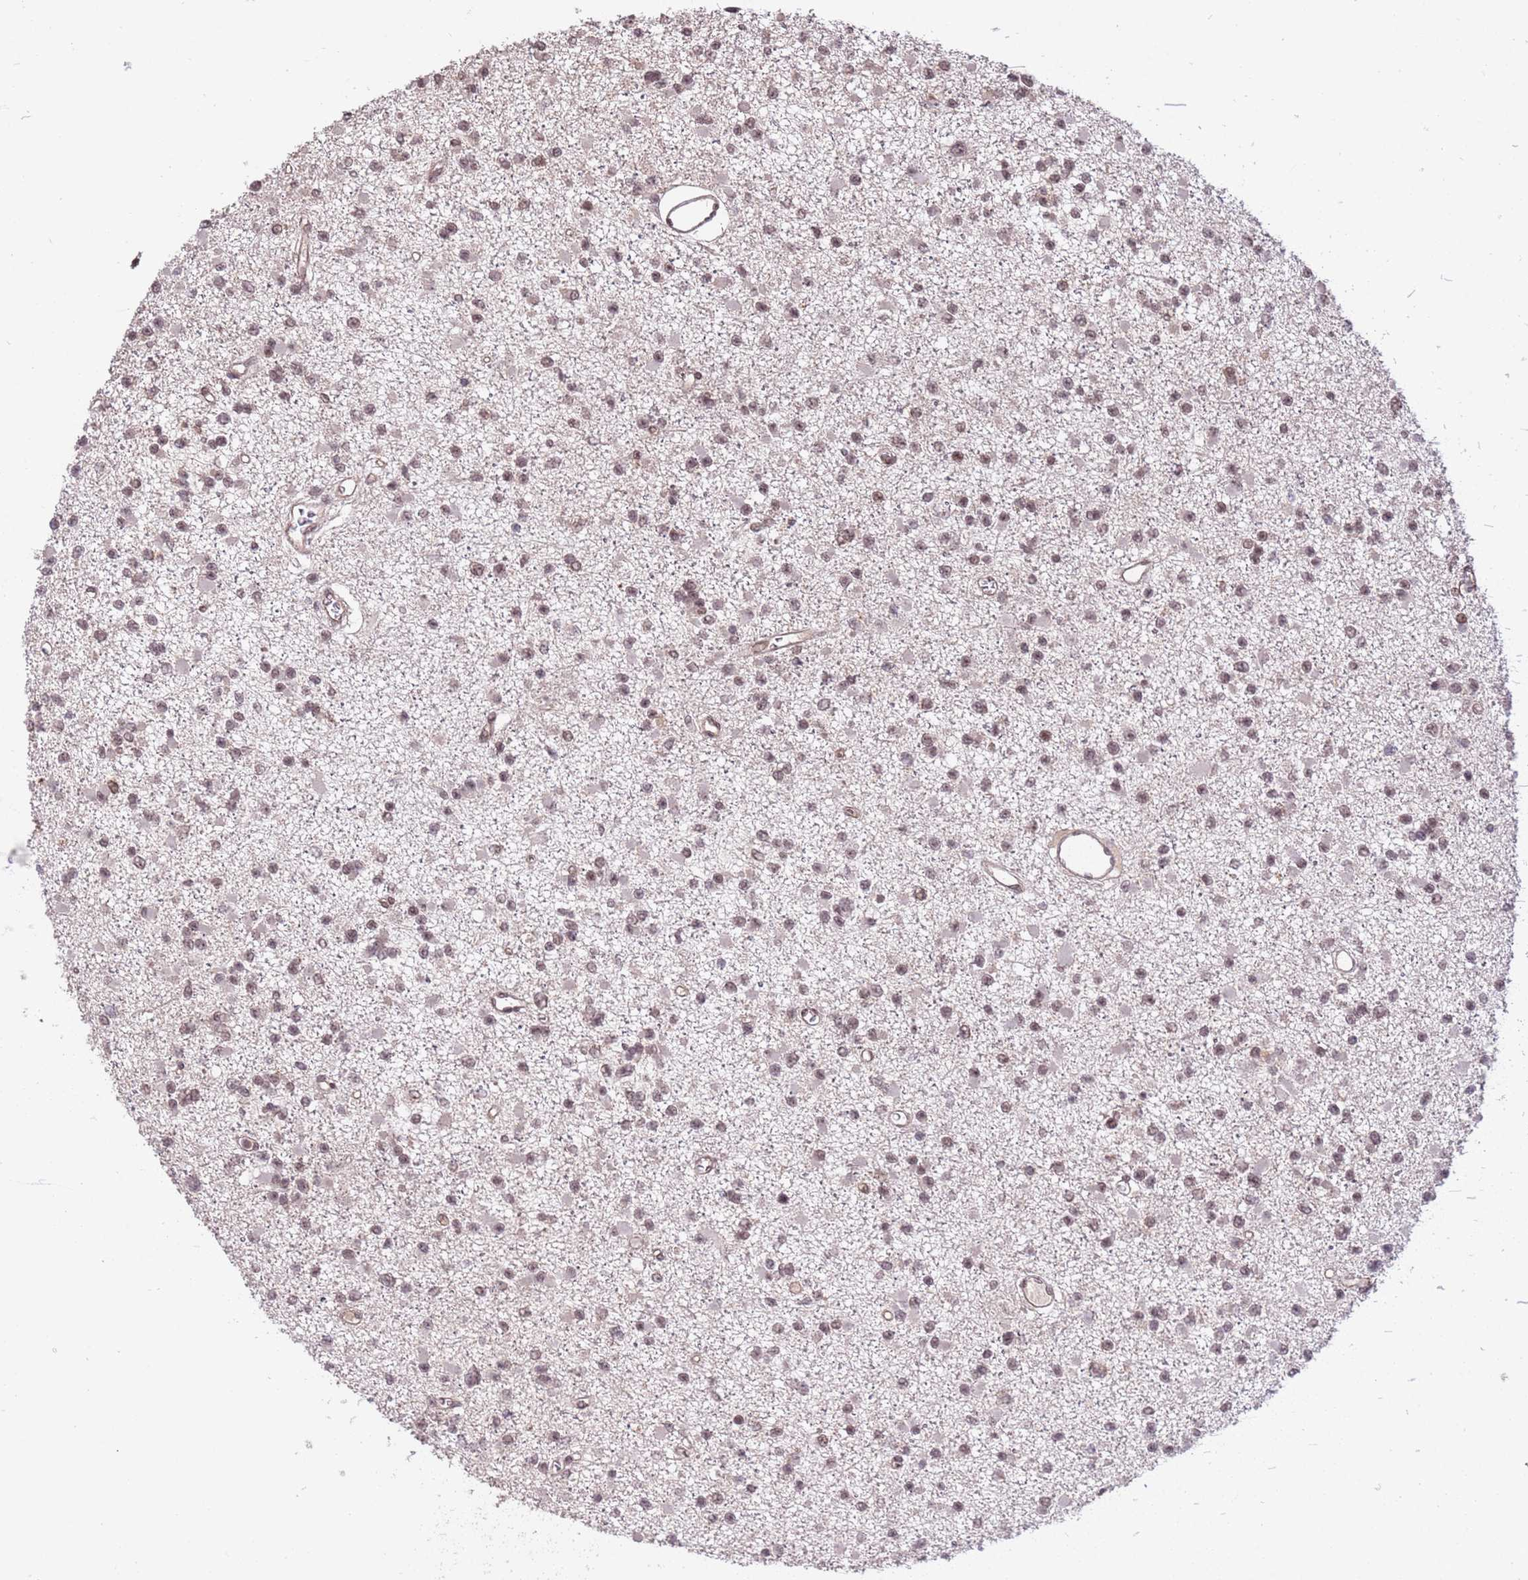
{"staining": {"intensity": "weak", "quantity": "25%-75%", "location": "nuclear"}, "tissue": "glioma", "cell_type": "Tumor cells", "image_type": "cancer", "snomed": [{"axis": "morphology", "description": "Glioma, malignant, Low grade"}, {"axis": "topography", "description": "Brain"}], "caption": "IHC histopathology image of neoplastic tissue: human low-grade glioma (malignant) stained using immunohistochemistry exhibits low levels of weak protein expression localized specifically in the nuclear of tumor cells, appearing as a nuclear brown color.", "gene": "PPM1H", "patient": {"sex": "female", "age": 22}}